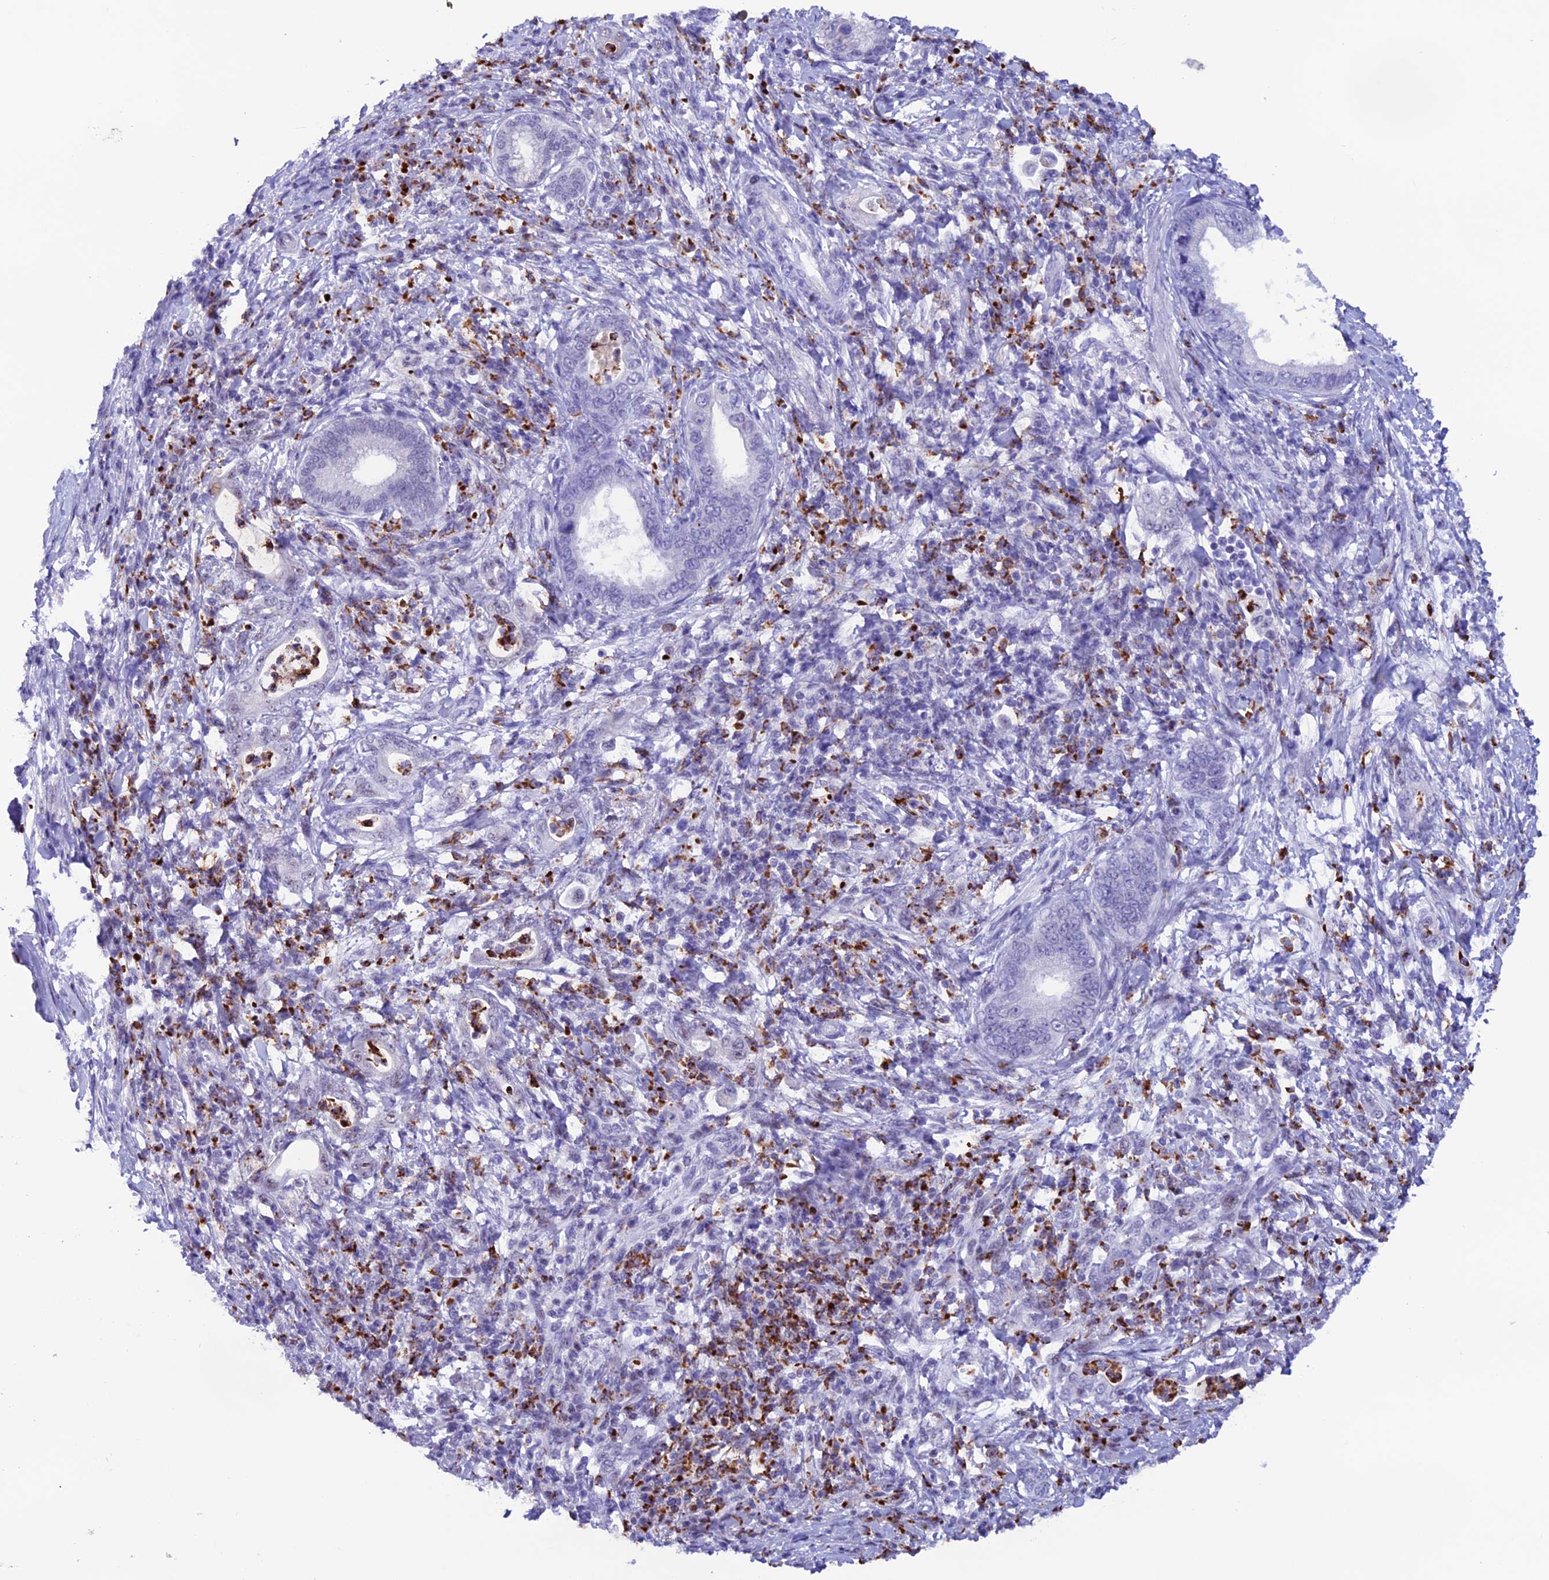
{"staining": {"intensity": "negative", "quantity": "none", "location": "none"}, "tissue": "pancreatic cancer", "cell_type": "Tumor cells", "image_type": "cancer", "snomed": [{"axis": "morphology", "description": "Normal tissue, NOS"}, {"axis": "morphology", "description": "Adenocarcinoma, NOS"}, {"axis": "topography", "description": "Pancreas"}], "caption": "The image reveals no significant positivity in tumor cells of pancreatic cancer.", "gene": "MFSD2B", "patient": {"sex": "female", "age": 55}}